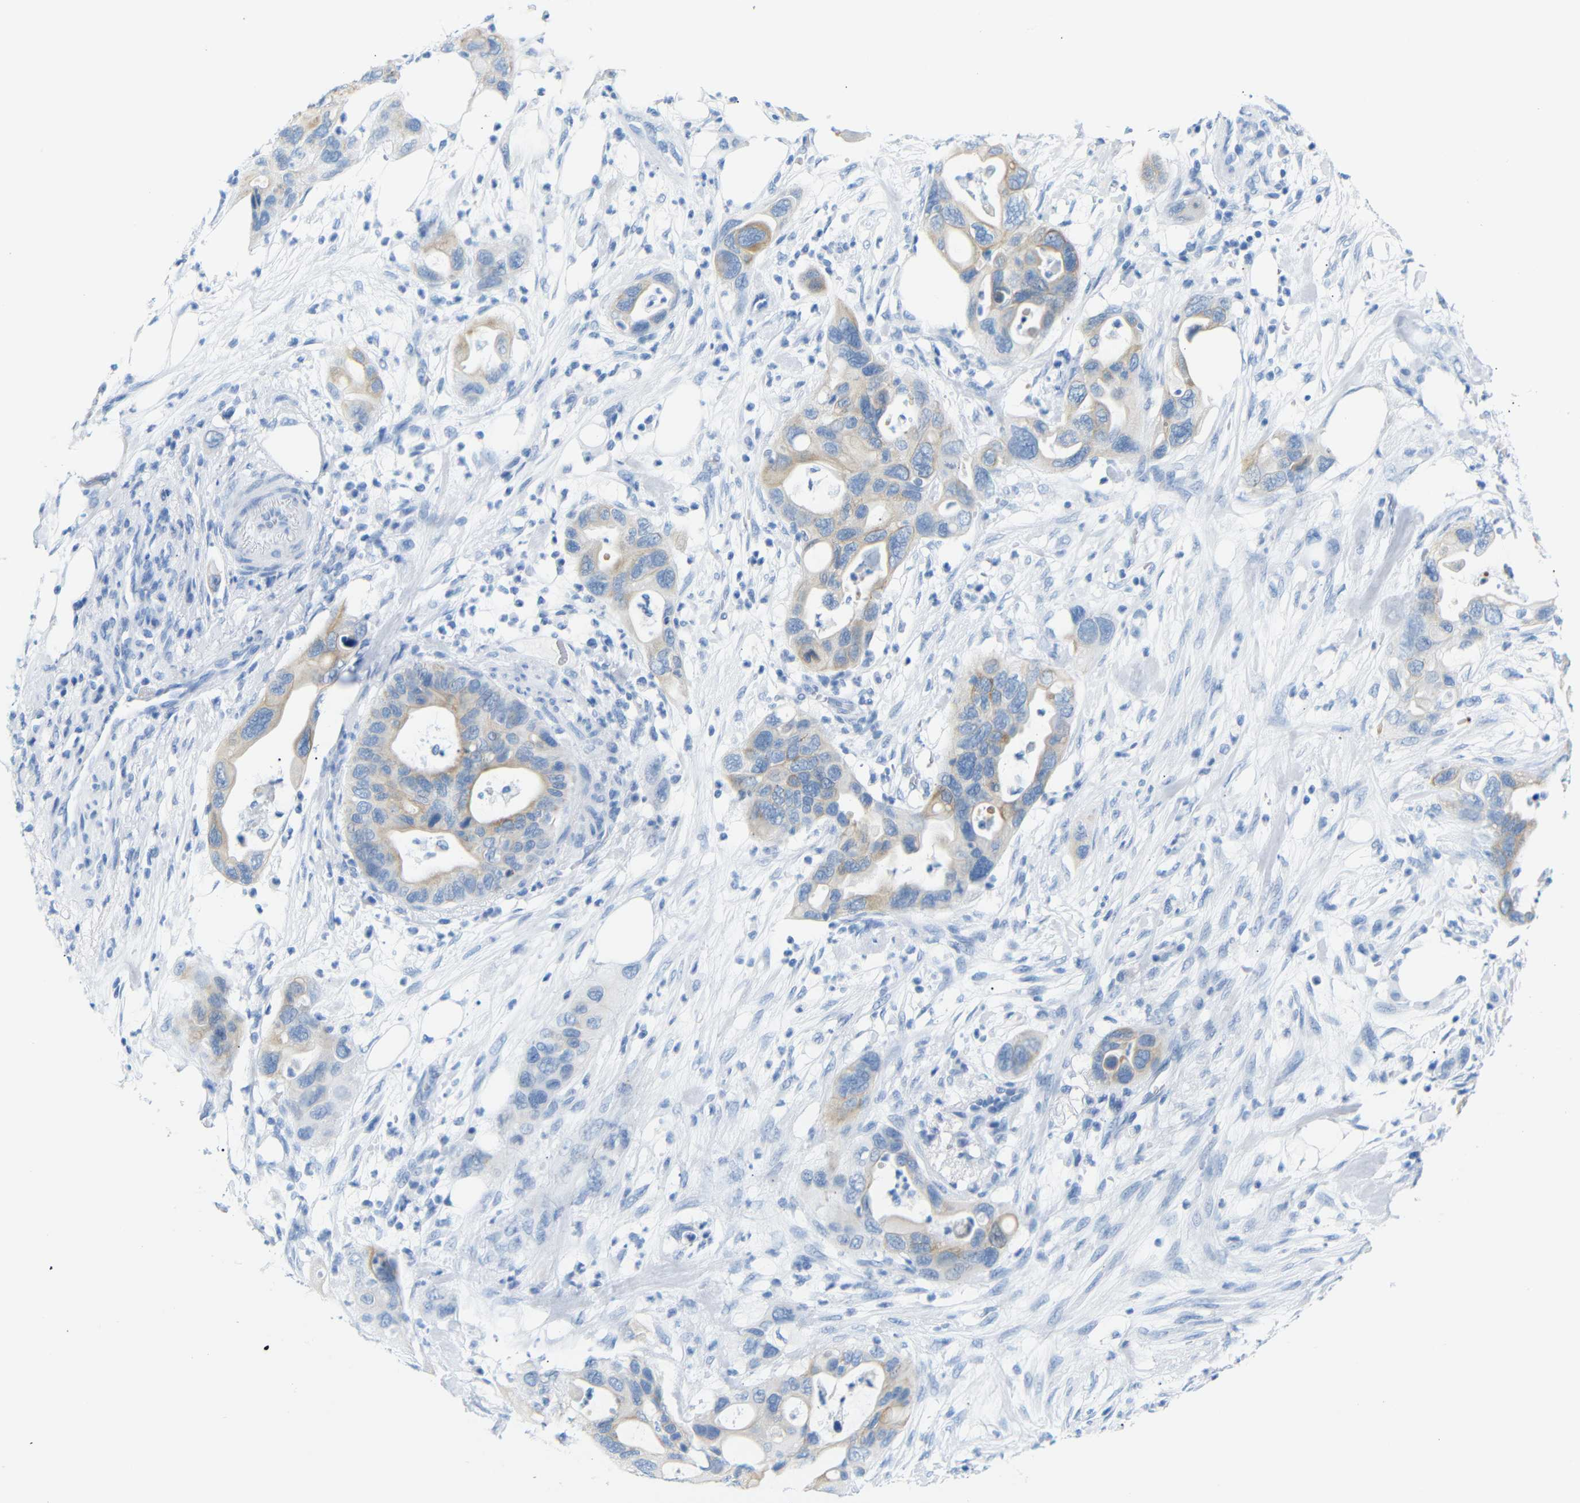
{"staining": {"intensity": "moderate", "quantity": "<25%", "location": "cytoplasmic/membranous"}, "tissue": "pancreatic cancer", "cell_type": "Tumor cells", "image_type": "cancer", "snomed": [{"axis": "morphology", "description": "Adenocarcinoma, NOS"}, {"axis": "topography", "description": "Pancreas"}], "caption": "Human pancreatic cancer stained with a brown dye demonstrates moderate cytoplasmic/membranous positive staining in about <25% of tumor cells.", "gene": "DYNAP", "patient": {"sex": "female", "age": 71}}